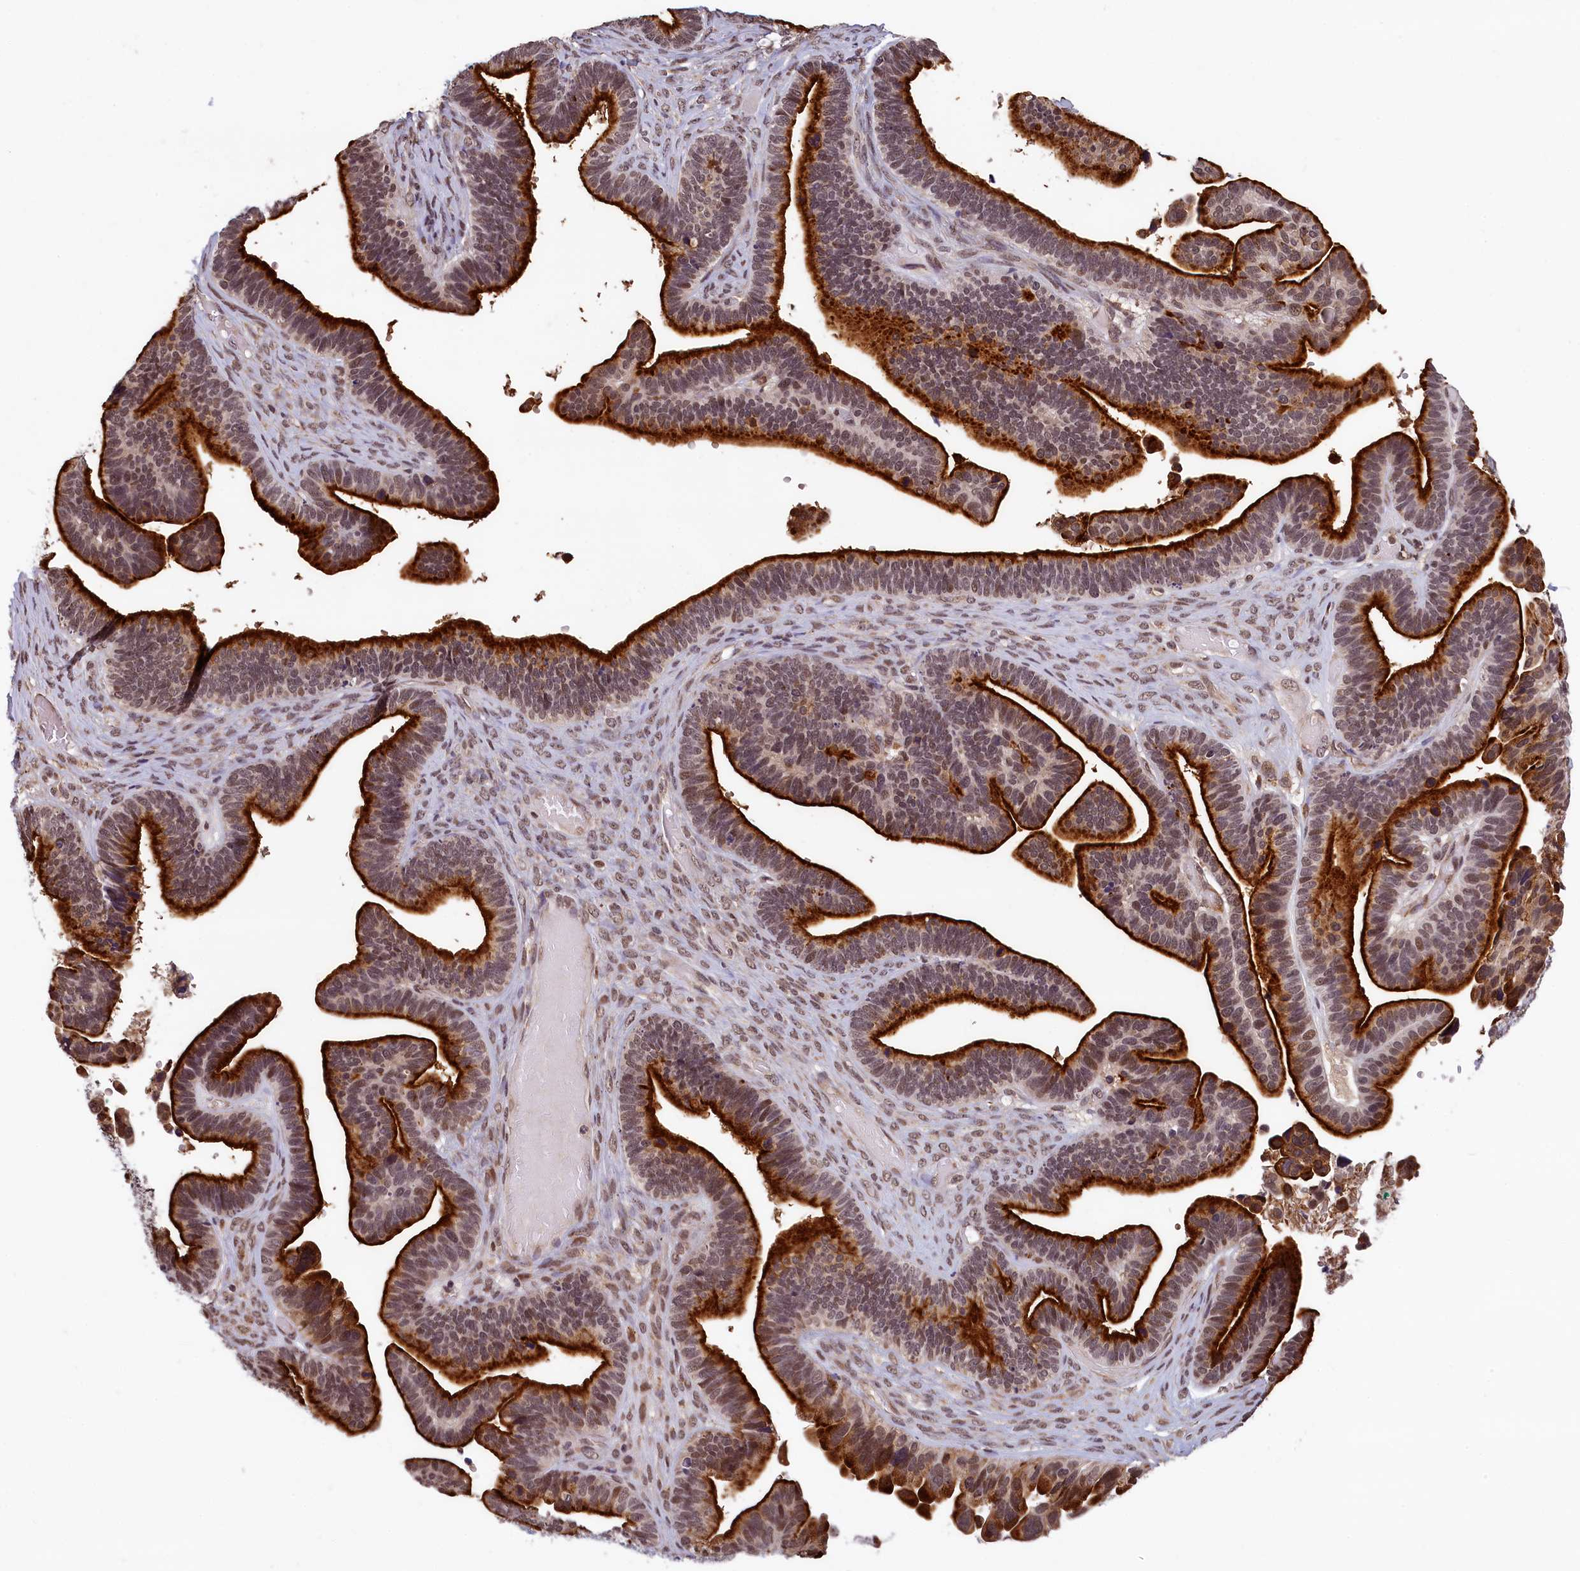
{"staining": {"intensity": "strong", "quantity": "25%-75%", "location": "cytoplasmic/membranous,nuclear"}, "tissue": "ovarian cancer", "cell_type": "Tumor cells", "image_type": "cancer", "snomed": [{"axis": "morphology", "description": "Cystadenocarcinoma, serous, NOS"}, {"axis": "topography", "description": "Ovary"}], "caption": "Tumor cells exhibit high levels of strong cytoplasmic/membranous and nuclear positivity in approximately 25%-75% of cells in human ovarian serous cystadenocarcinoma.", "gene": "KCNK6", "patient": {"sex": "female", "age": 56}}